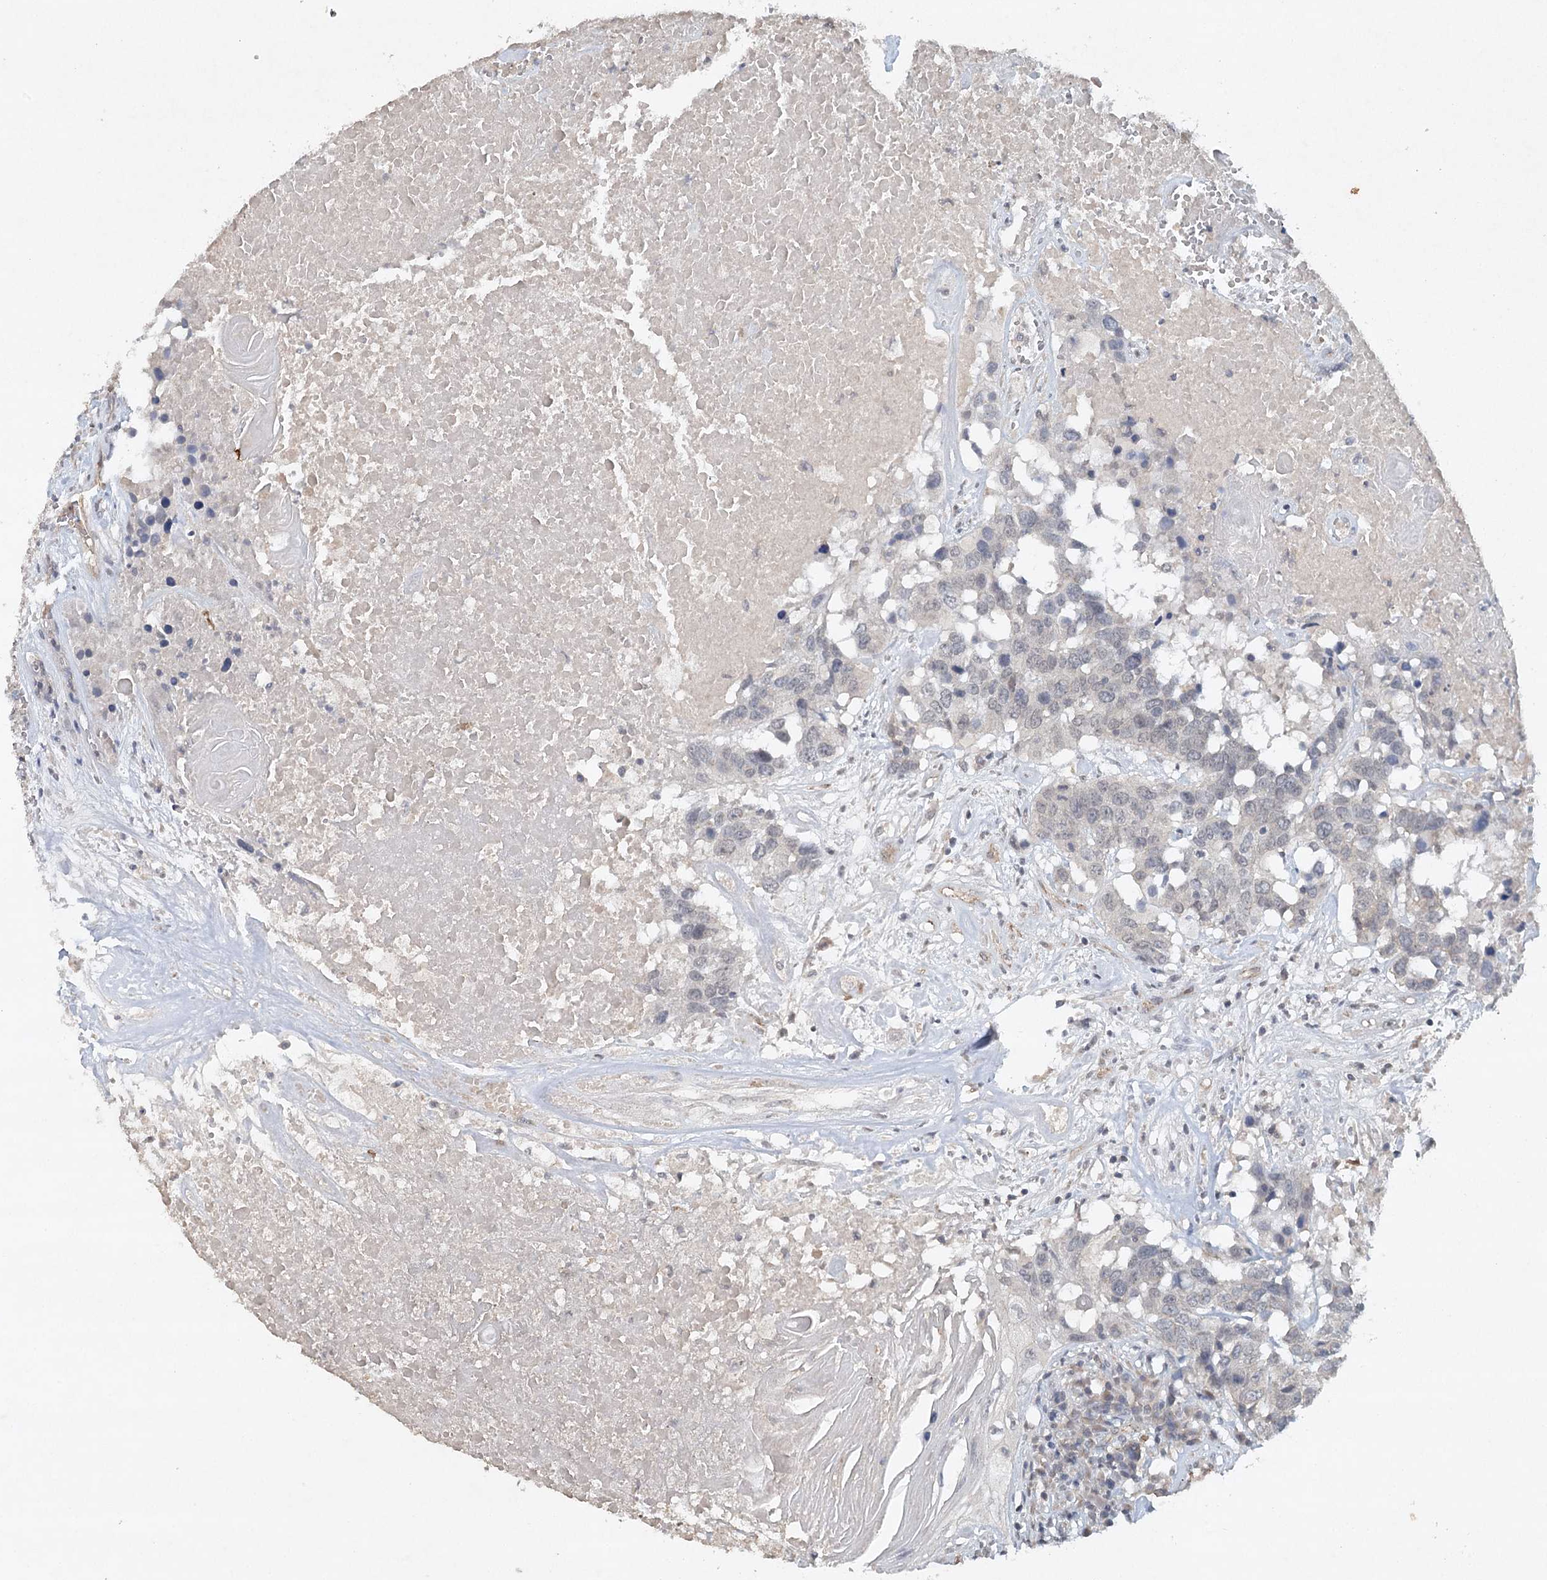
{"staining": {"intensity": "negative", "quantity": "none", "location": "none"}, "tissue": "head and neck cancer", "cell_type": "Tumor cells", "image_type": "cancer", "snomed": [{"axis": "morphology", "description": "Squamous cell carcinoma, NOS"}, {"axis": "topography", "description": "Head-Neck"}], "caption": "Immunohistochemistry (IHC) micrograph of head and neck squamous cell carcinoma stained for a protein (brown), which reveals no staining in tumor cells.", "gene": "SYNPO", "patient": {"sex": "male", "age": 66}}